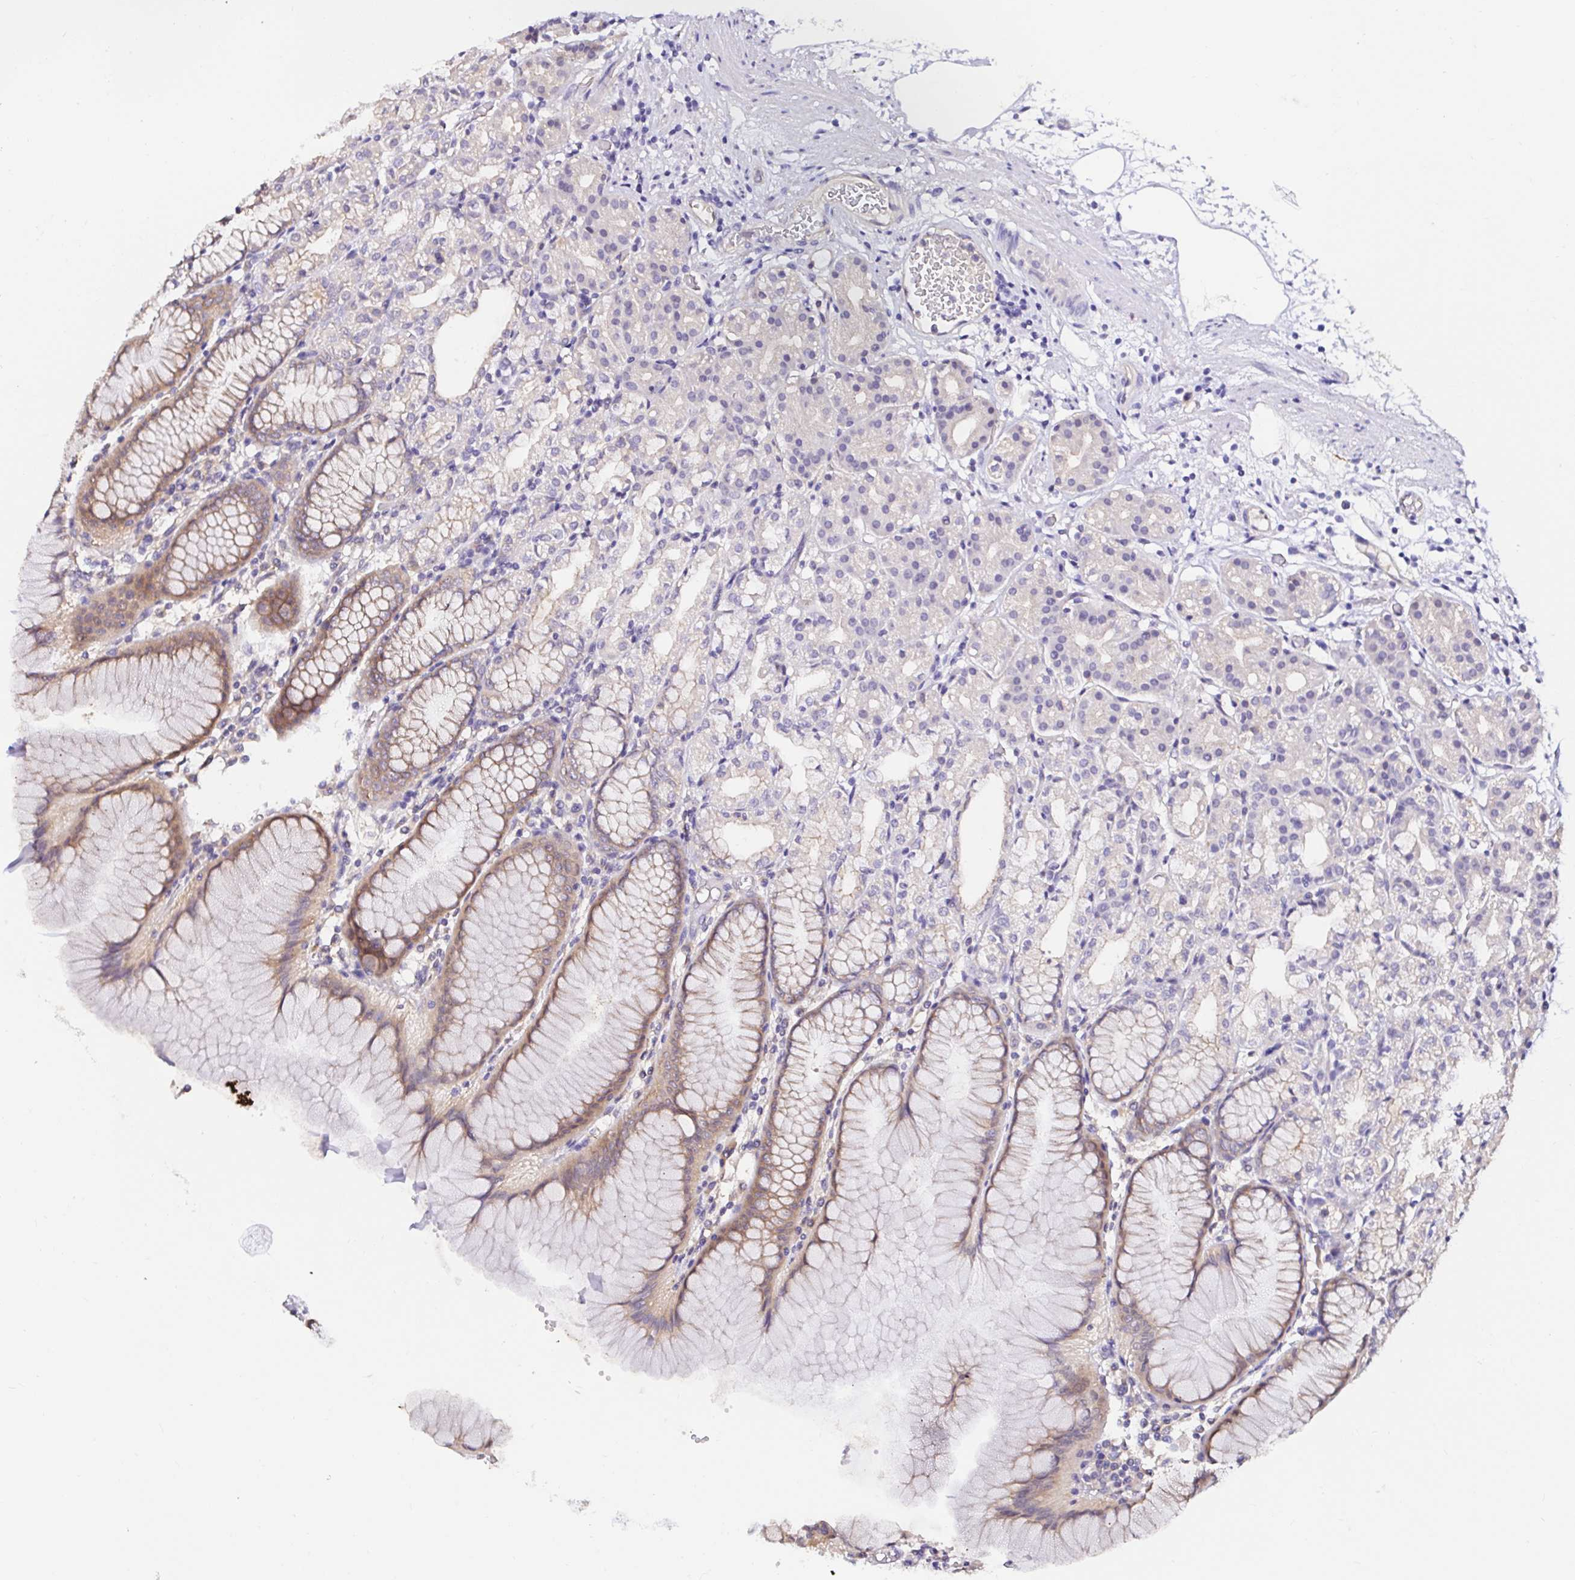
{"staining": {"intensity": "moderate", "quantity": "<25%", "location": "cytoplasmic/membranous"}, "tissue": "stomach", "cell_type": "Glandular cells", "image_type": "normal", "snomed": [{"axis": "morphology", "description": "Normal tissue, NOS"}, {"axis": "topography", "description": "Stomach"}], "caption": "There is low levels of moderate cytoplasmic/membranous expression in glandular cells of benign stomach, as demonstrated by immunohistochemical staining (brown color).", "gene": "RSRP1", "patient": {"sex": "female", "age": 57}}